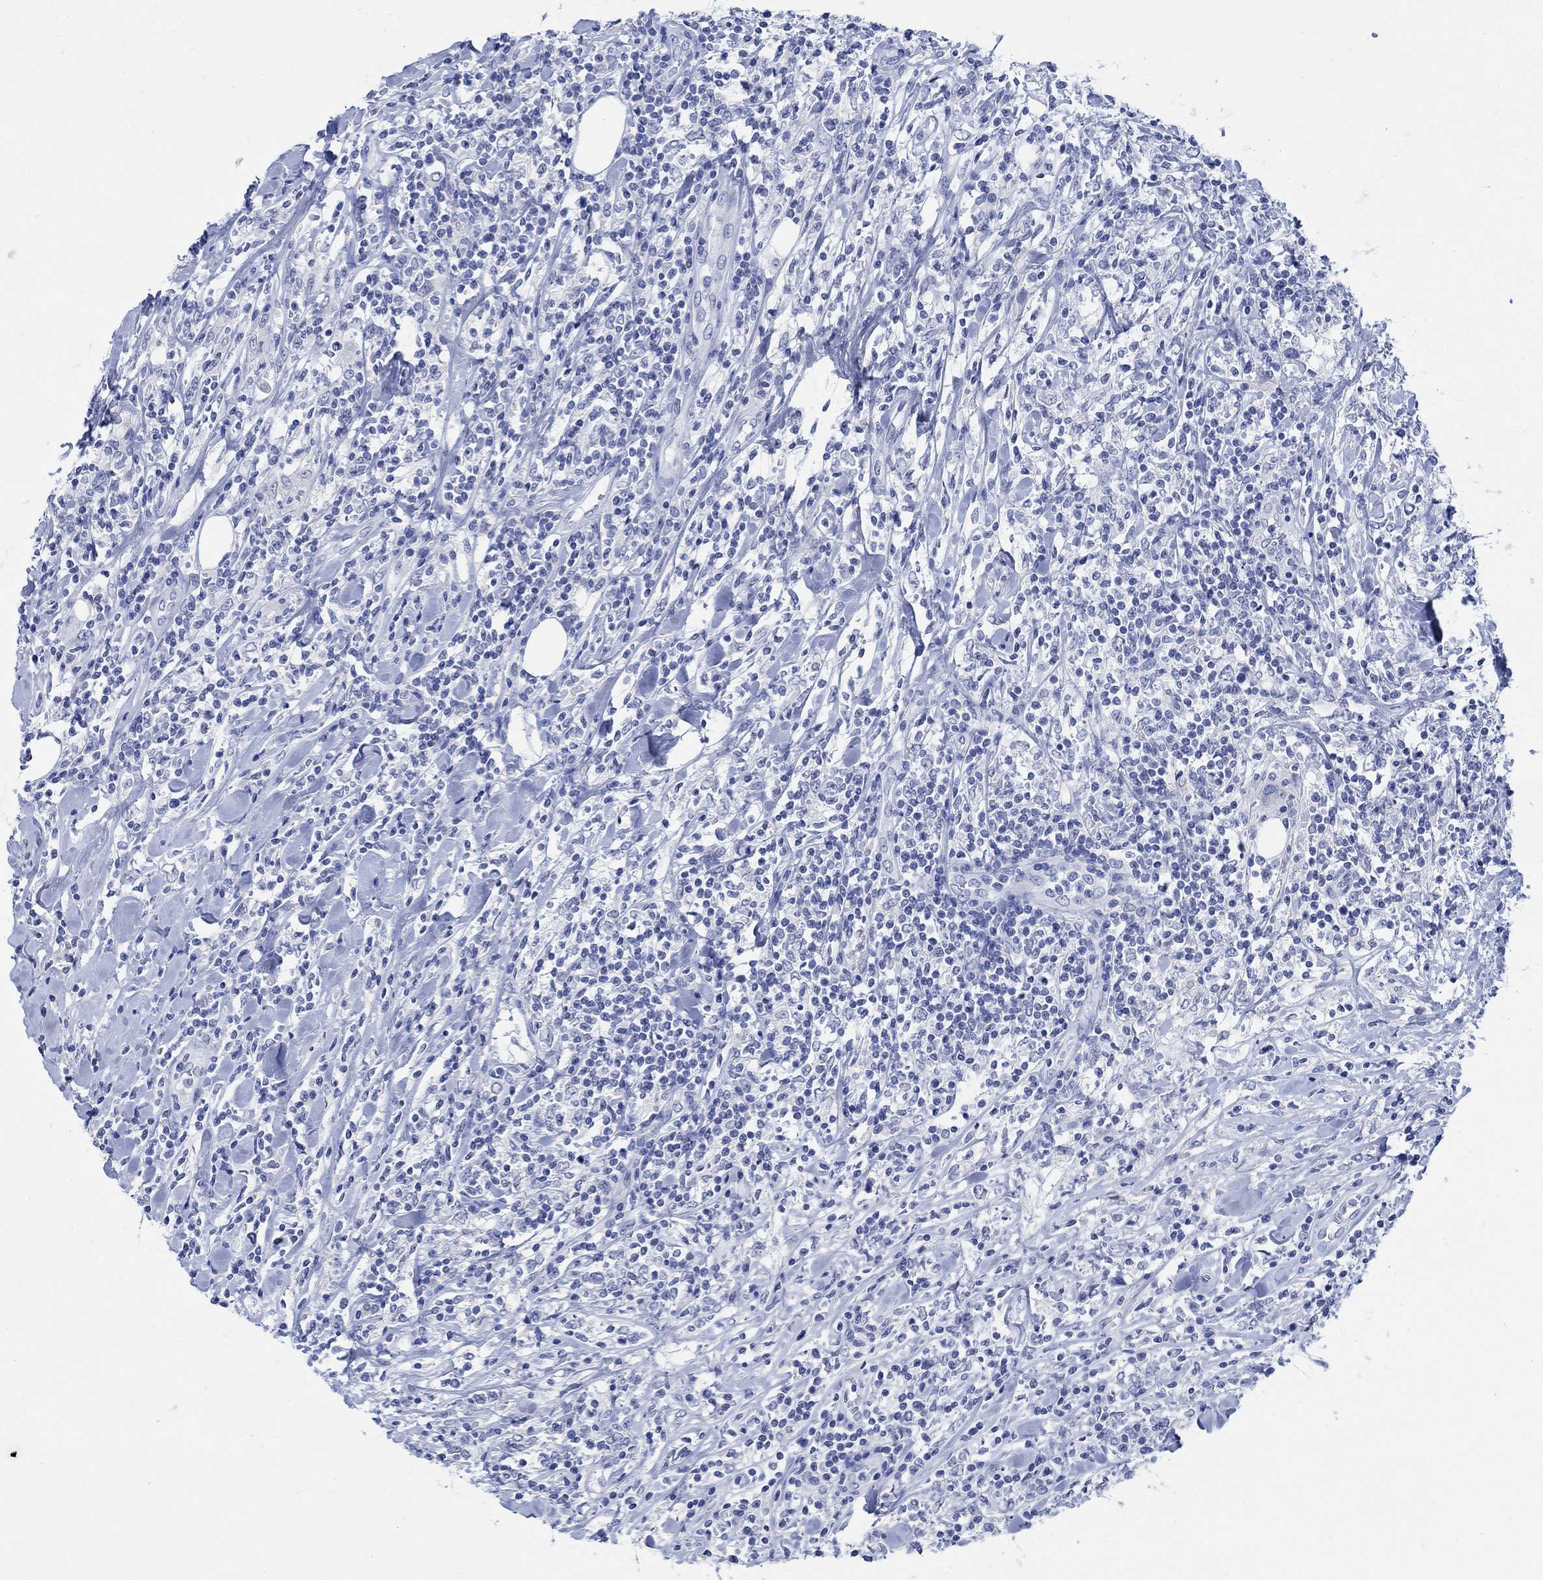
{"staining": {"intensity": "negative", "quantity": "none", "location": "none"}, "tissue": "lymphoma", "cell_type": "Tumor cells", "image_type": "cancer", "snomed": [{"axis": "morphology", "description": "Malignant lymphoma, non-Hodgkin's type, High grade"}, {"axis": "topography", "description": "Lymph node"}], "caption": "Immunohistochemical staining of lymphoma exhibits no significant expression in tumor cells. (DAB immunohistochemistry with hematoxylin counter stain).", "gene": "CAMK2N1", "patient": {"sex": "female", "age": 84}}